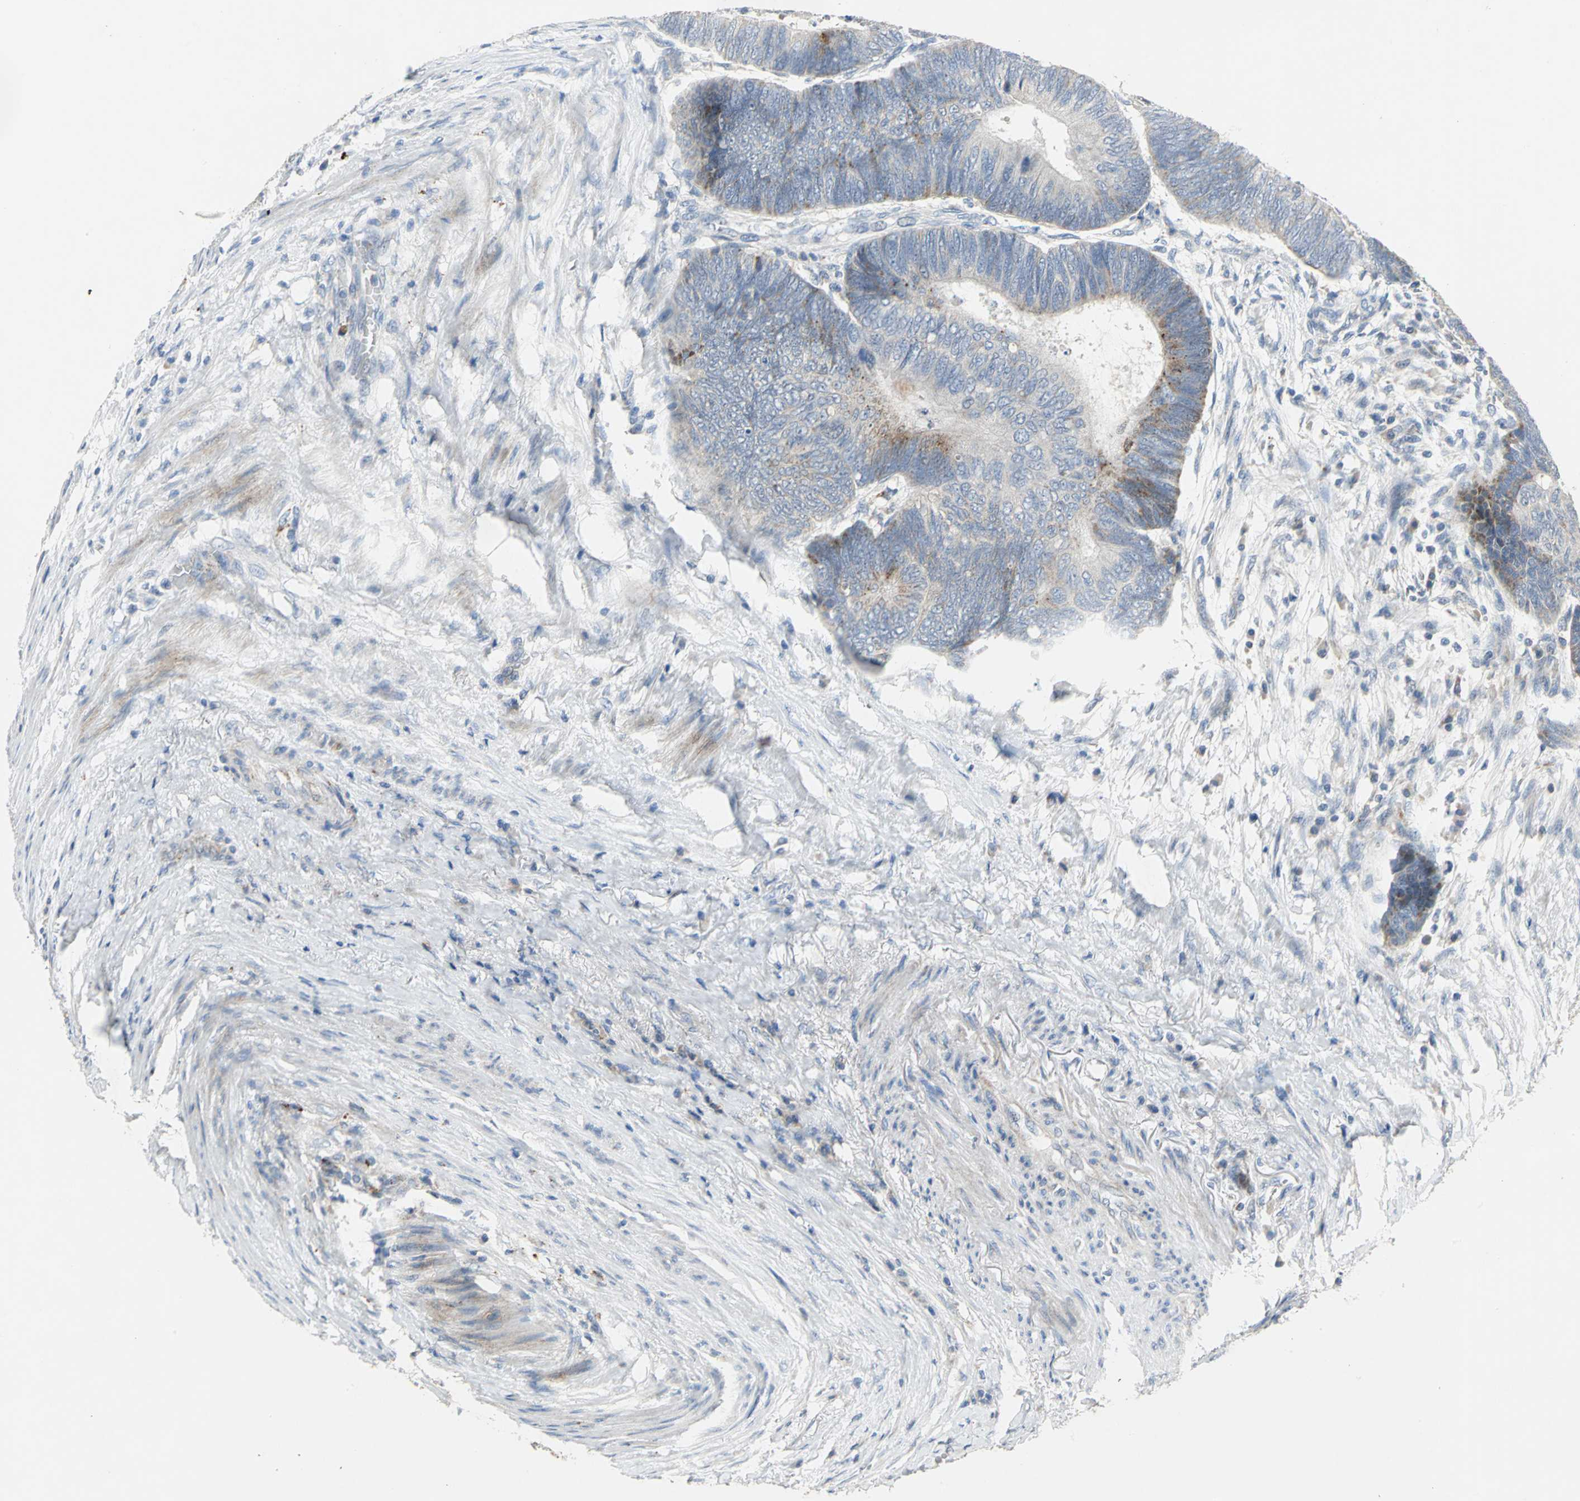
{"staining": {"intensity": "weak", "quantity": "25%-75%", "location": "cytoplasmic/membranous"}, "tissue": "colorectal cancer", "cell_type": "Tumor cells", "image_type": "cancer", "snomed": [{"axis": "morphology", "description": "Normal tissue, NOS"}, {"axis": "morphology", "description": "Adenocarcinoma, NOS"}, {"axis": "topography", "description": "Rectum"}, {"axis": "topography", "description": "Peripheral nerve tissue"}], "caption": "This photomicrograph demonstrates colorectal adenocarcinoma stained with immunohistochemistry (IHC) to label a protein in brown. The cytoplasmic/membranous of tumor cells show weak positivity for the protein. Nuclei are counter-stained blue.", "gene": "SPPL2B", "patient": {"sex": "male", "age": 92}}